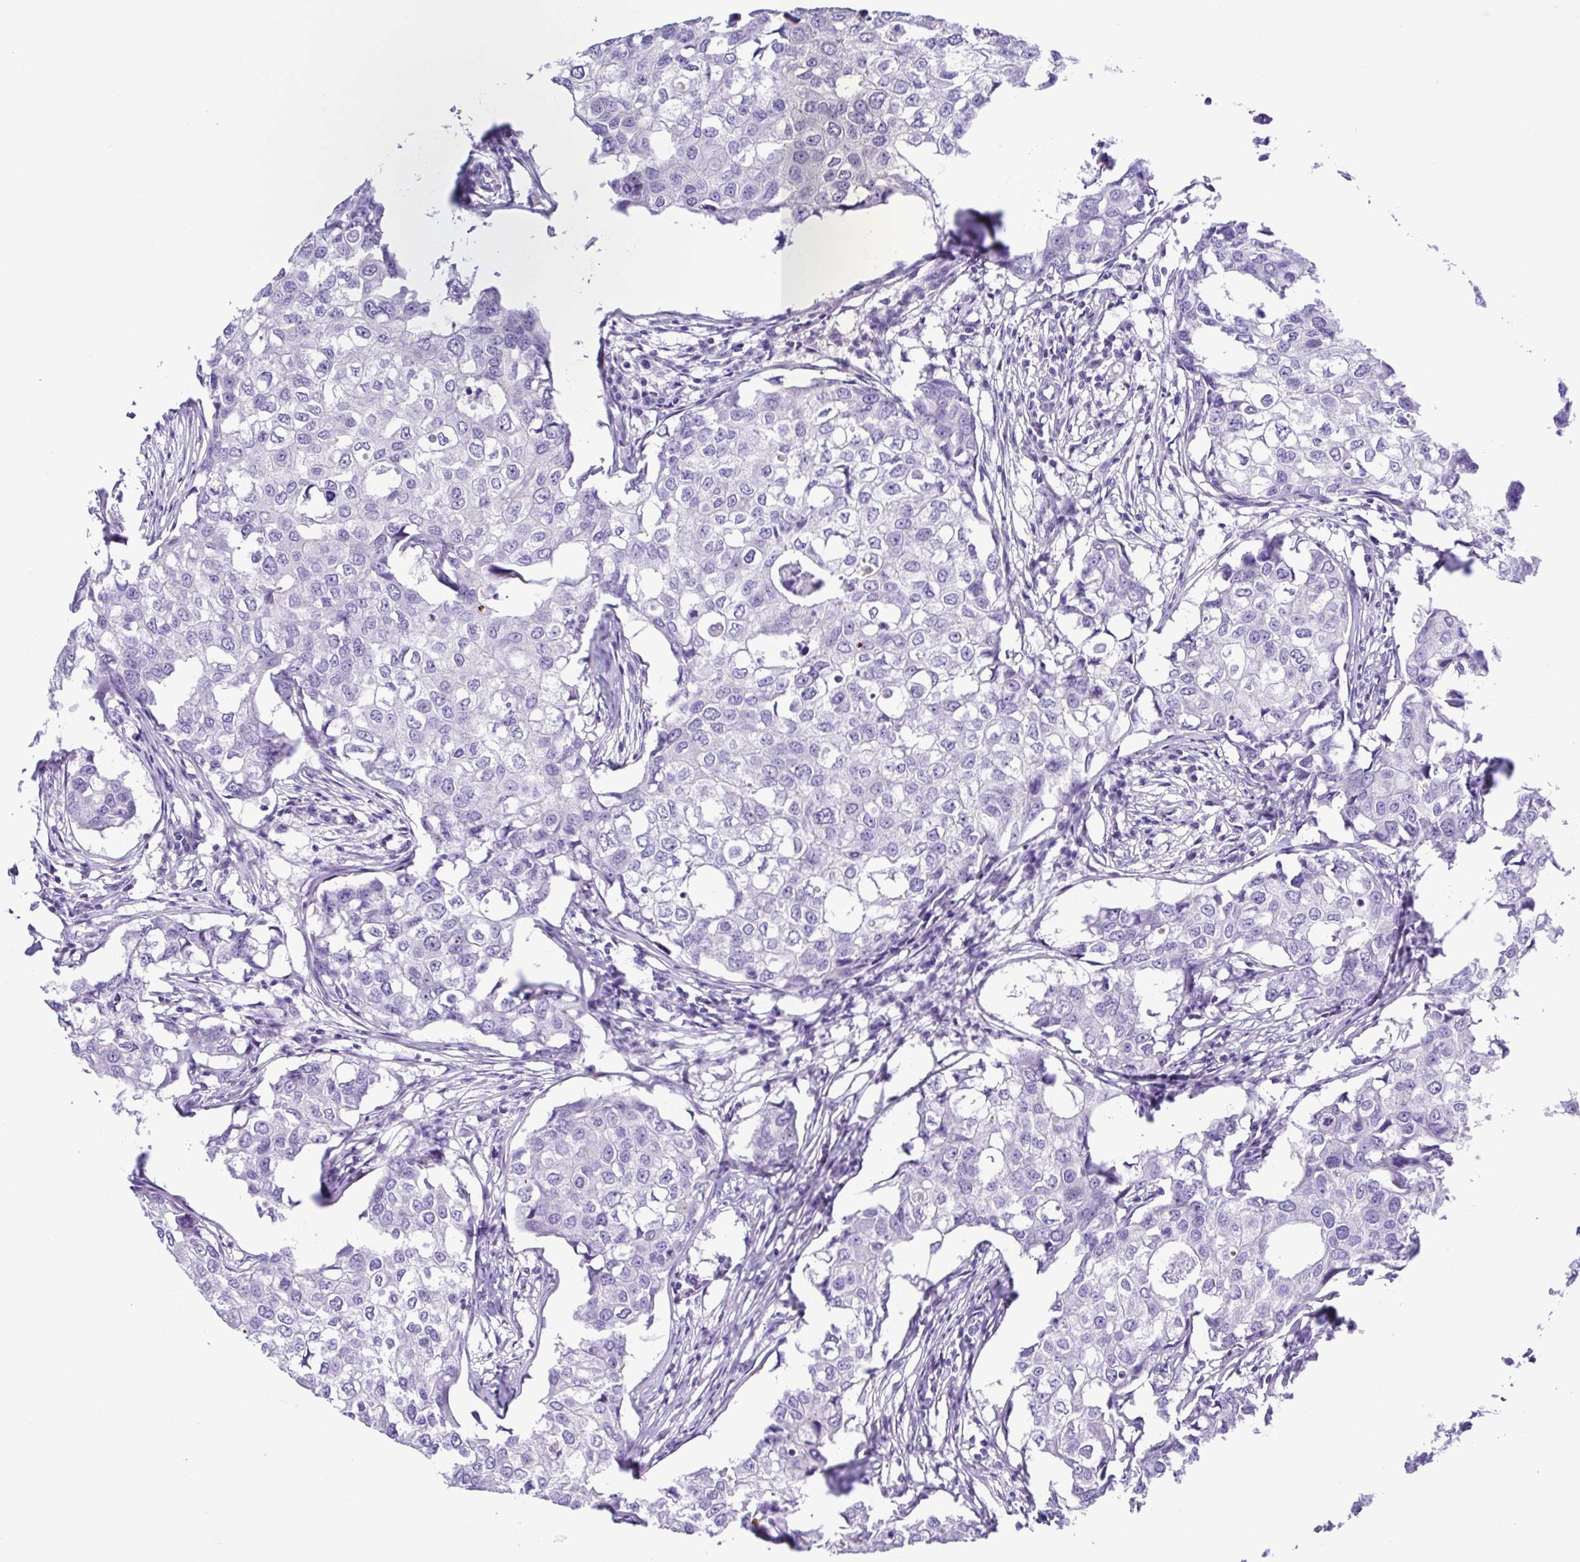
{"staining": {"intensity": "negative", "quantity": "none", "location": "none"}, "tissue": "breast cancer", "cell_type": "Tumor cells", "image_type": "cancer", "snomed": [{"axis": "morphology", "description": "Duct carcinoma"}, {"axis": "topography", "description": "Breast"}], "caption": "IHC histopathology image of human breast cancer (infiltrating ductal carcinoma) stained for a protein (brown), which displays no staining in tumor cells. (DAB IHC with hematoxylin counter stain).", "gene": "GABBR2", "patient": {"sex": "female", "age": 27}}